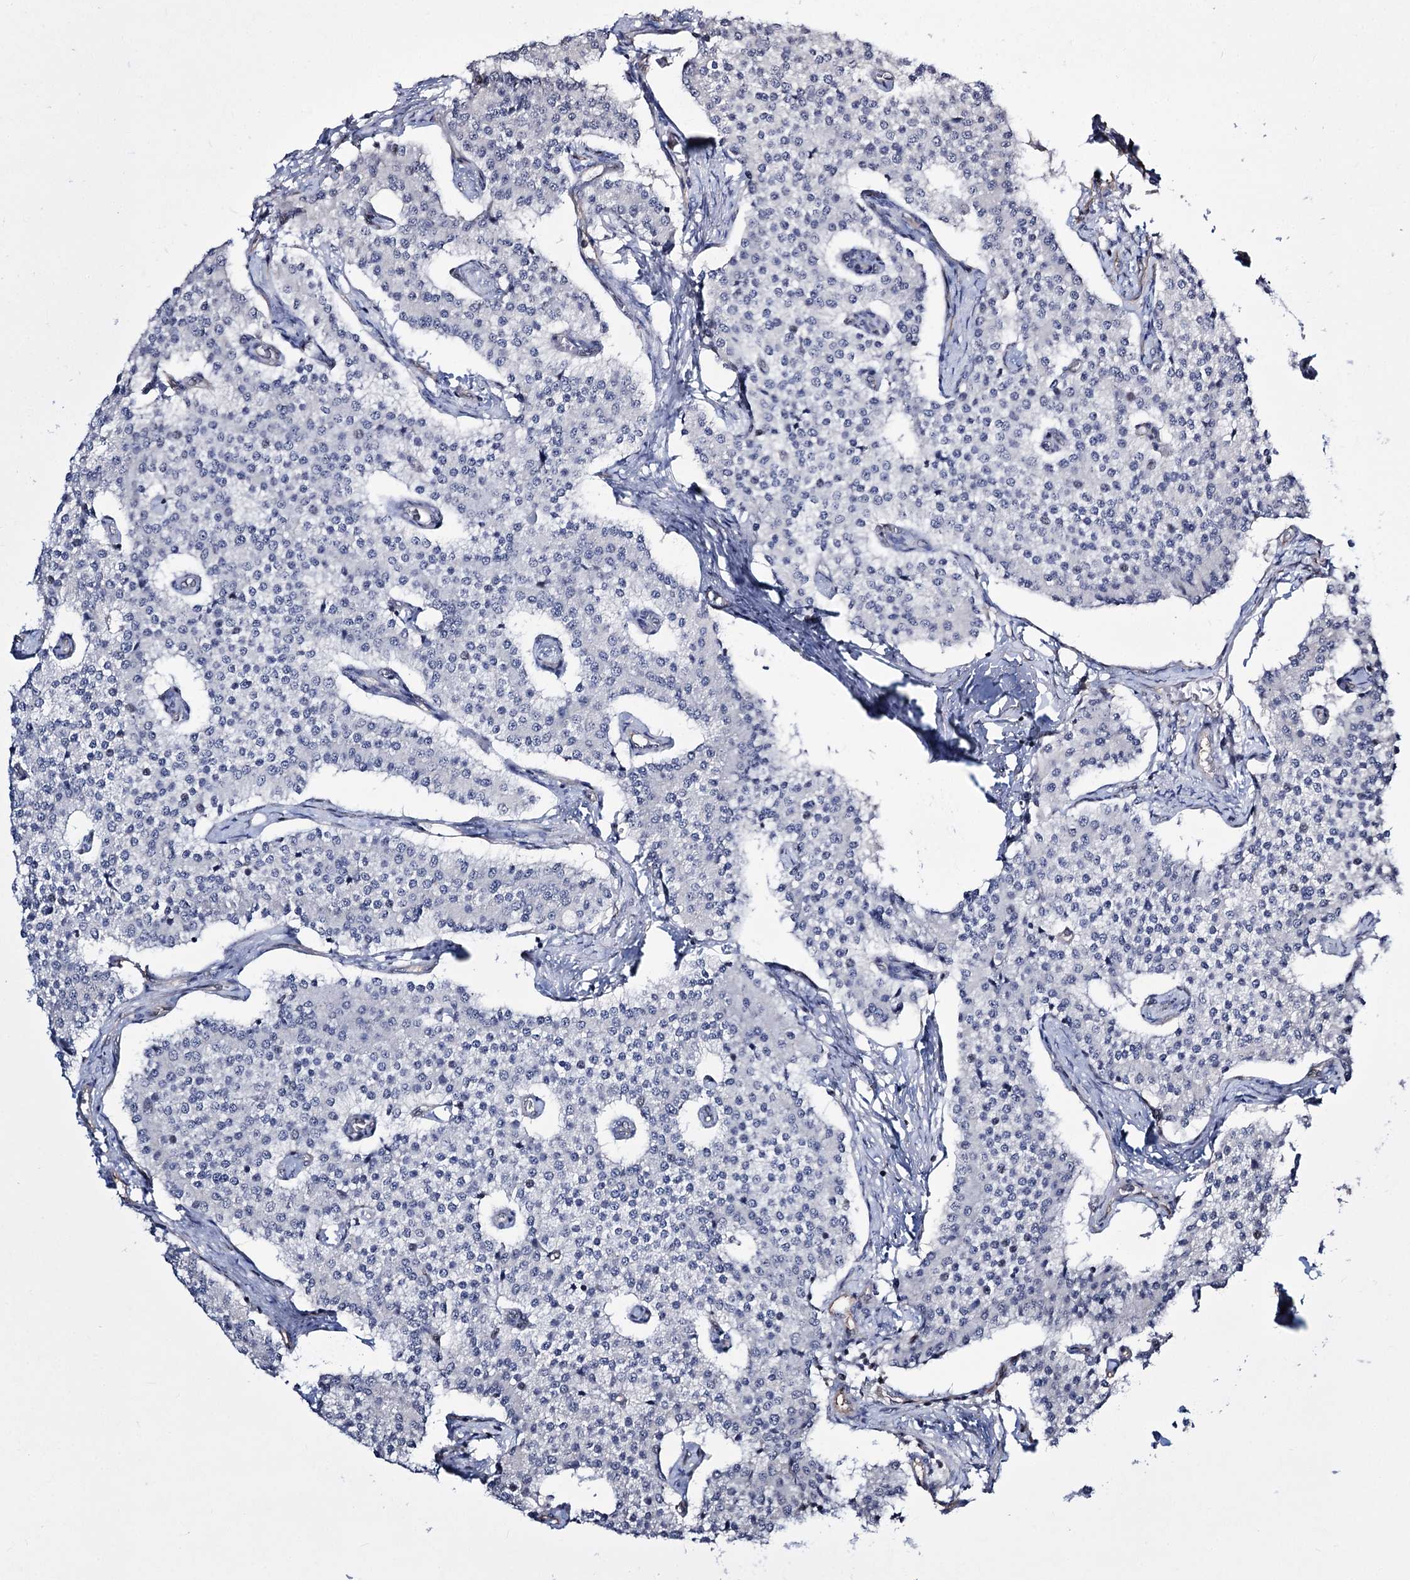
{"staining": {"intensity": "negative", "quantity": "none", "location": "none"}, "tissue": "carcinoid", "cell_type": "Tumor cells", "image_type": "cancer", "snomed": [{"axis": "morphology", "description": "Carcinoid, malignant, NOS"}, {"axis": "topography", "description": "Colon"}], "caption": "DAB (3,3'-diaminobenzidine) immunohistochemical staining of human carcinoid (malignant) shows no significant expression in tumor cells.", "gene": "CHMP7", "patient": {"sex": "female", "age": 52}}